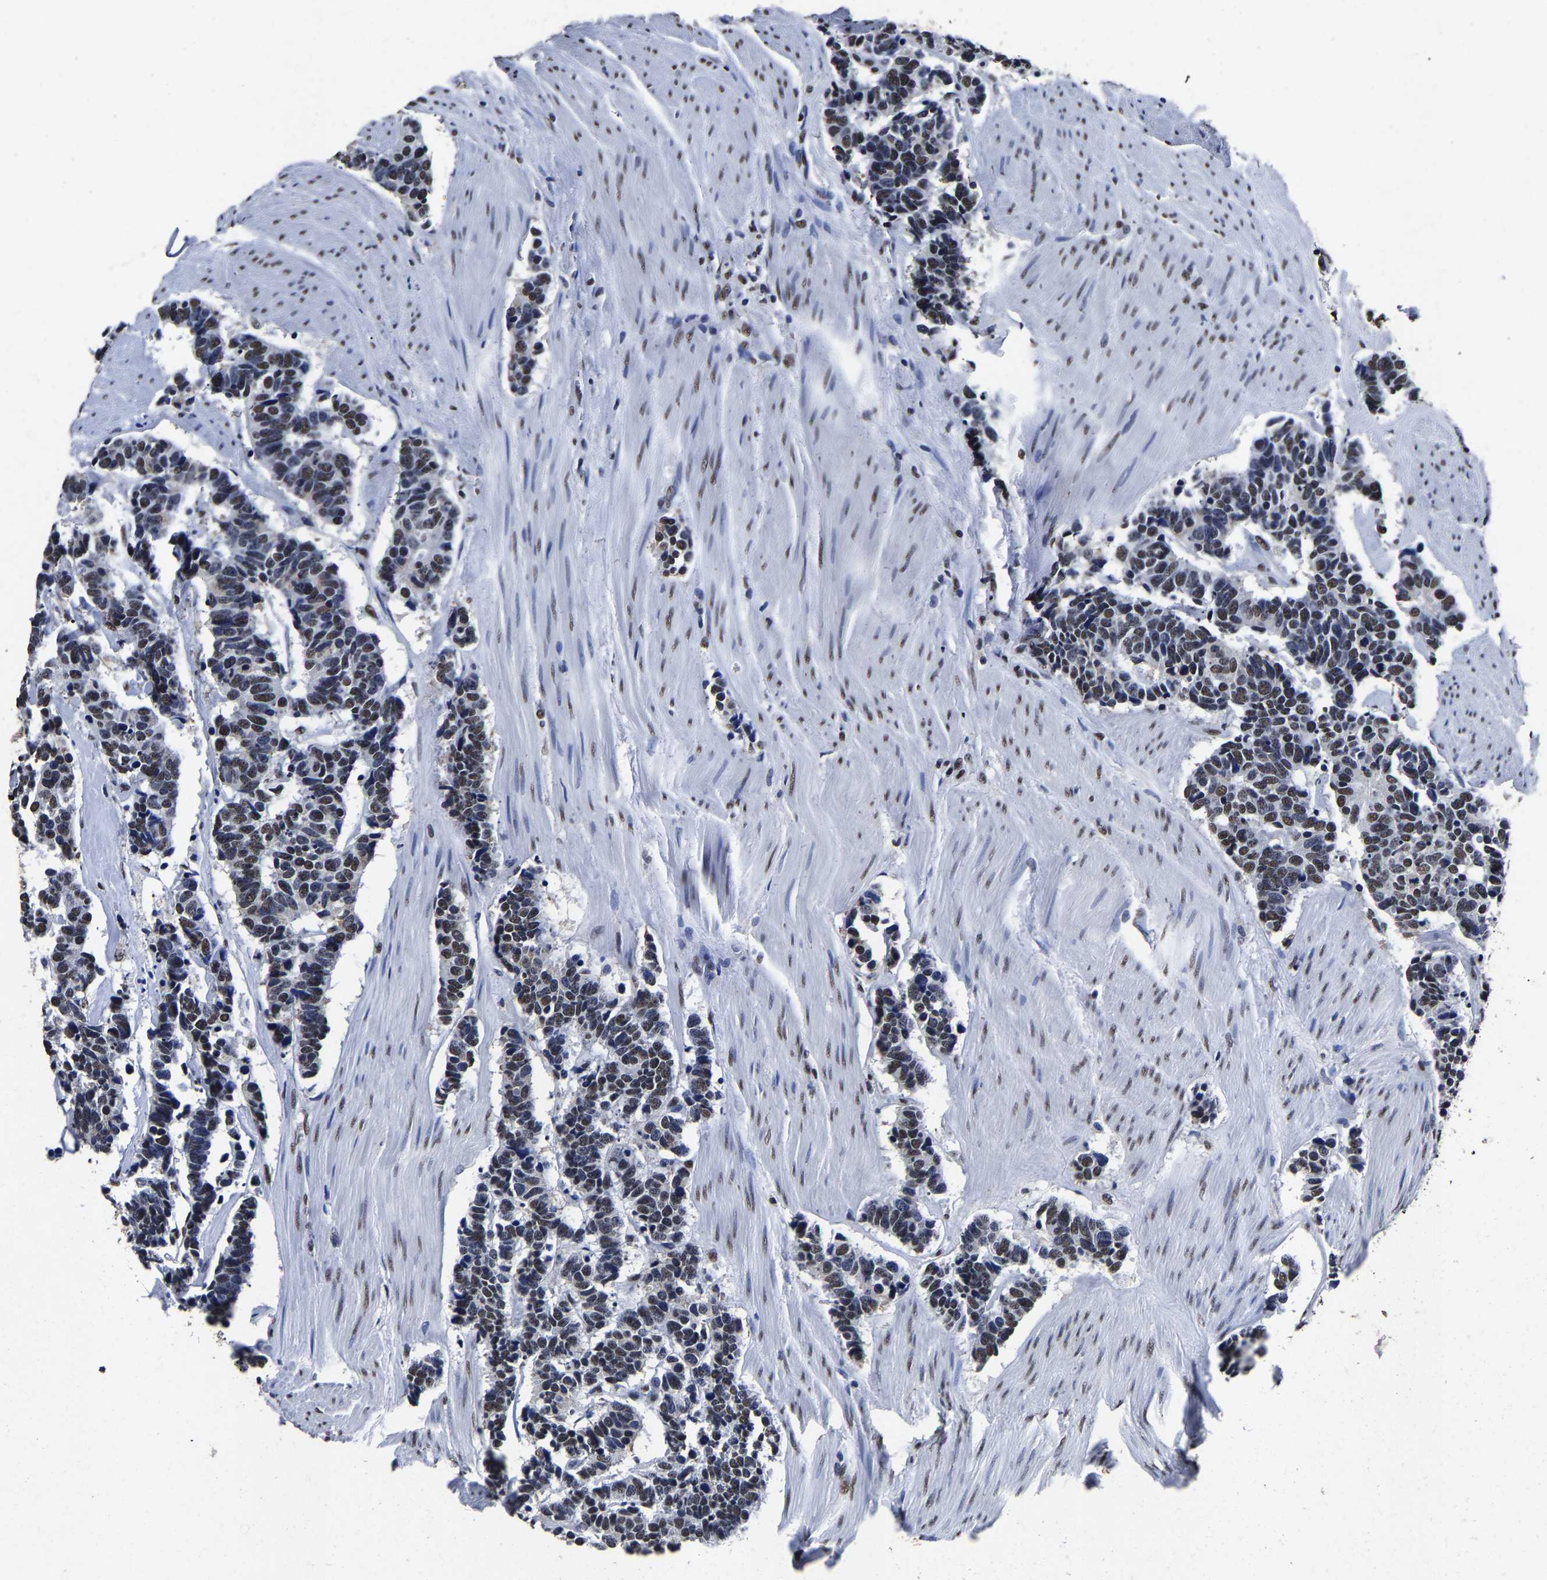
{"staining": {"intensity": "moderate", "quantity": "25%-75%", "location": "nuclear"}, "tissue": "carcinoid", "cell_type": "Tumor cells", "image_type": "cancer", "snomed": [{"axis": "morphology", "description": "Carcinoma, NOS"}, {"axis": "morphology", "description": "Carcinoid, malignant, NOS"}, {"axis": "topography", "description": "Urinary bladder"}], "caption": "Immunohistochemical staining of carcinoid shows moderate nuclear protein positivity in about 25%-75% of tumor cells.", "gene": "RBM45", "patient": {"sex": "male", "age": 57}}